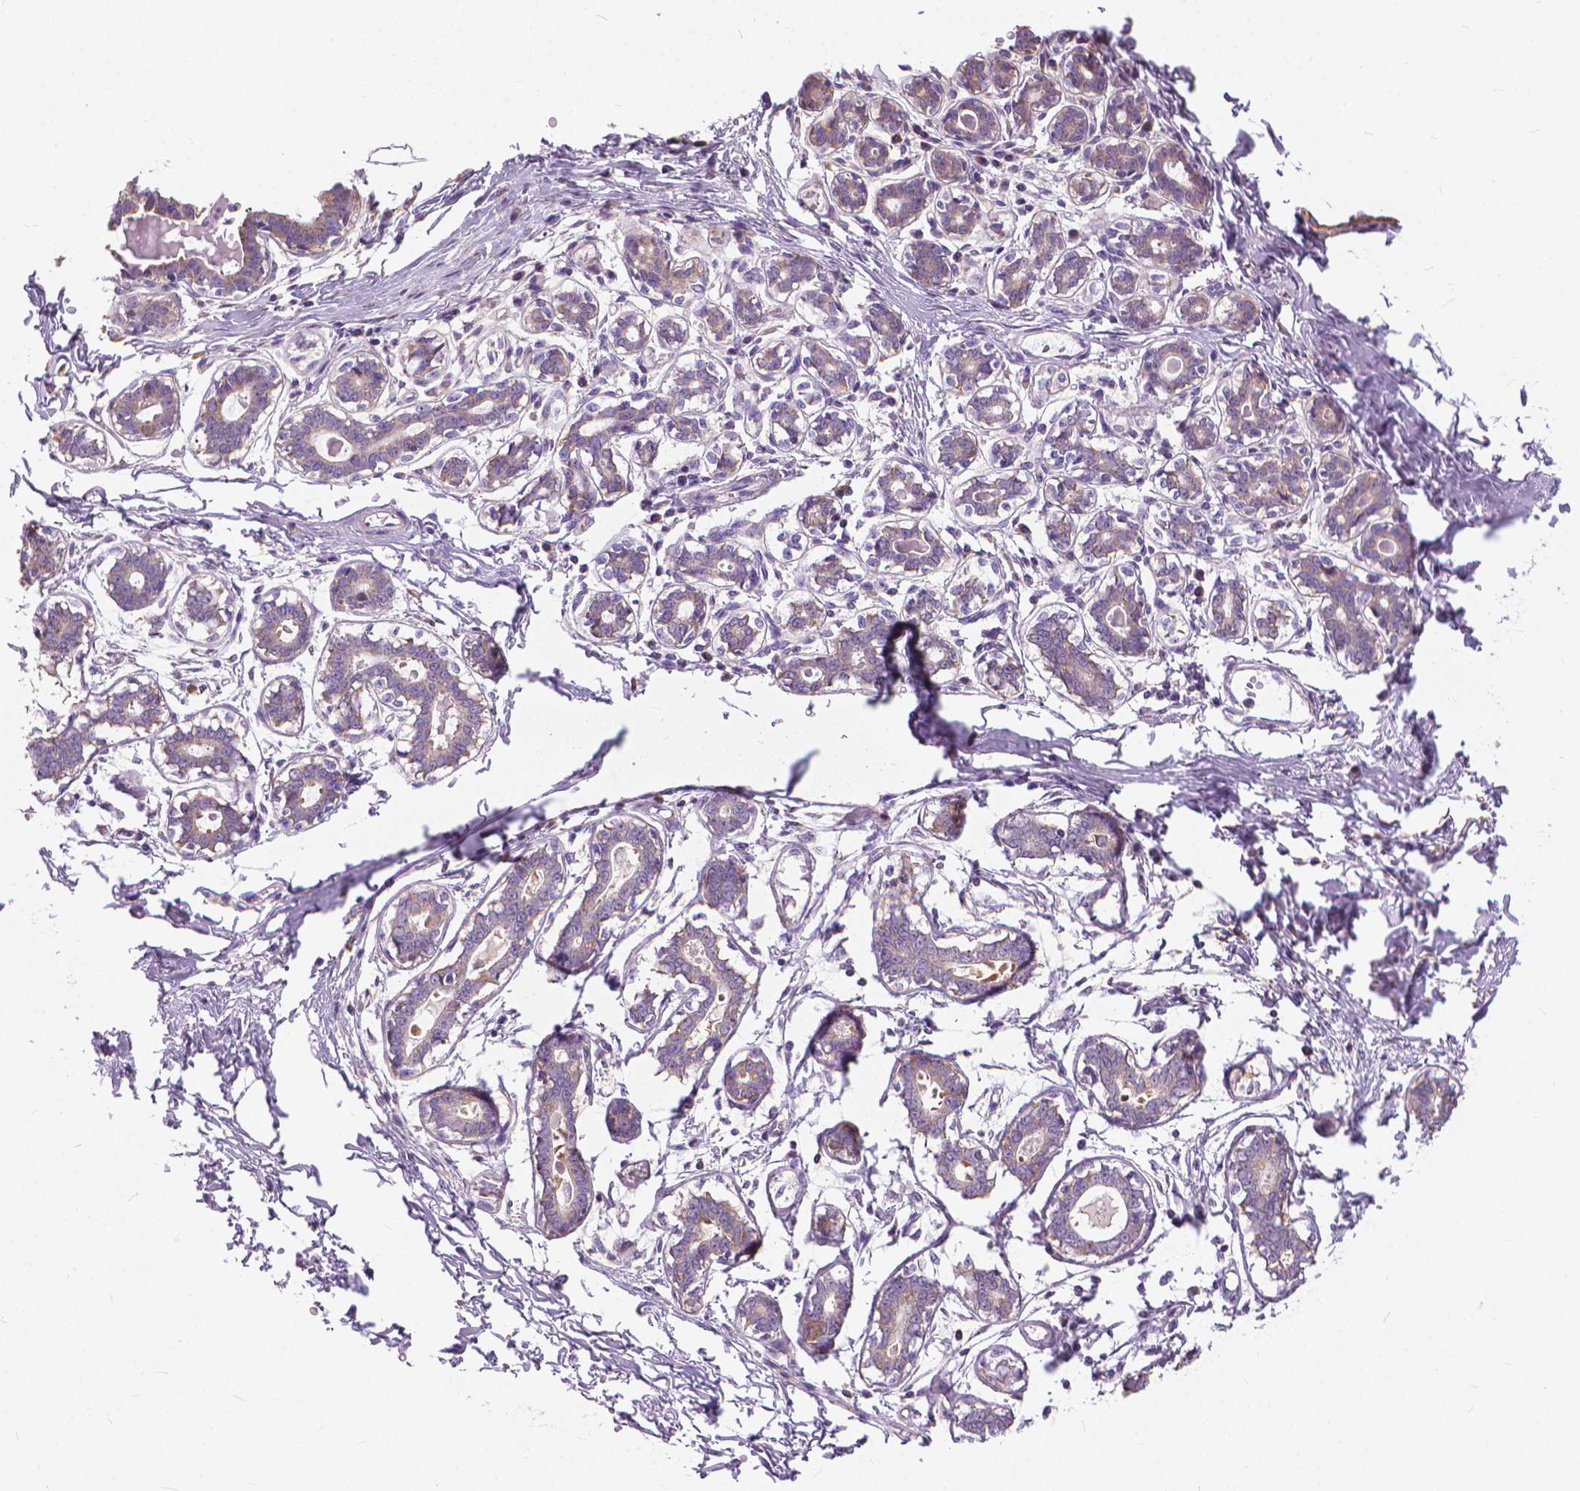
{"staining": {"intensity": "weak", "quantity": "<25%", "location": "cytoplasmic/membranous"}, "tissue": "breast", "cell_type": "Adipocytes", "image_type": "normal", "snomed": [{"axis": "morphology", "description": "Normal tissue, NOS"}, {"axis": "topography", "description": "Skin"}, {"axis": "topography", "description": "Breast"}], "caption": "An image of human breast is negative for staining in adipocytes. (Immunohistochemistry, brightfield microscopy, high magnification).", "gene": "NUDT1", "patient": {"sex": "female", "age": 43}}